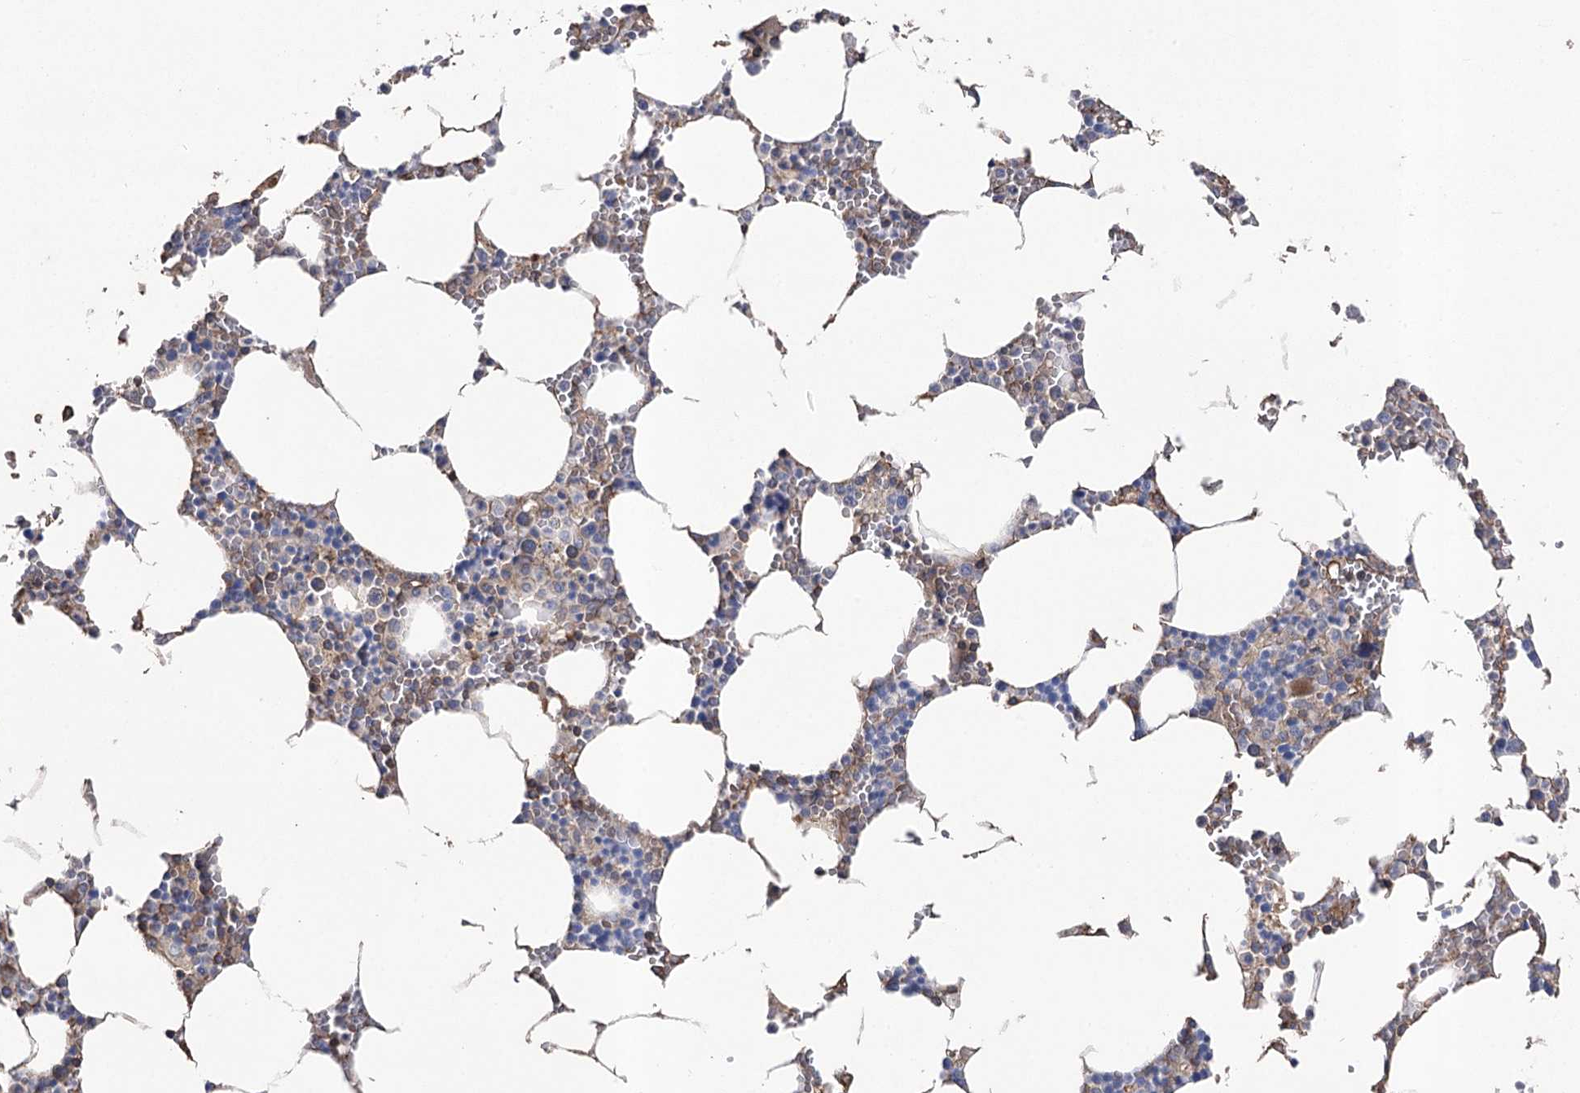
{"staining": {"intensity": "negative", "quantity": "none", "location": "none"}, "tissue": "bone marrow", "cell_type": "Hematopoietic cells", "image_type": "normal", "snomed": [{"axis": "morphology", "description": "Normal tissue, NOS"}, {"axis": "topography", "description": "Bone marrow"}], "caption": "Human bone marrow stained for a protein using IHC displays no staining in hematopoietic cells.", "gene": "FAM13B", "patient": {"sex": "male", "age": 70}}